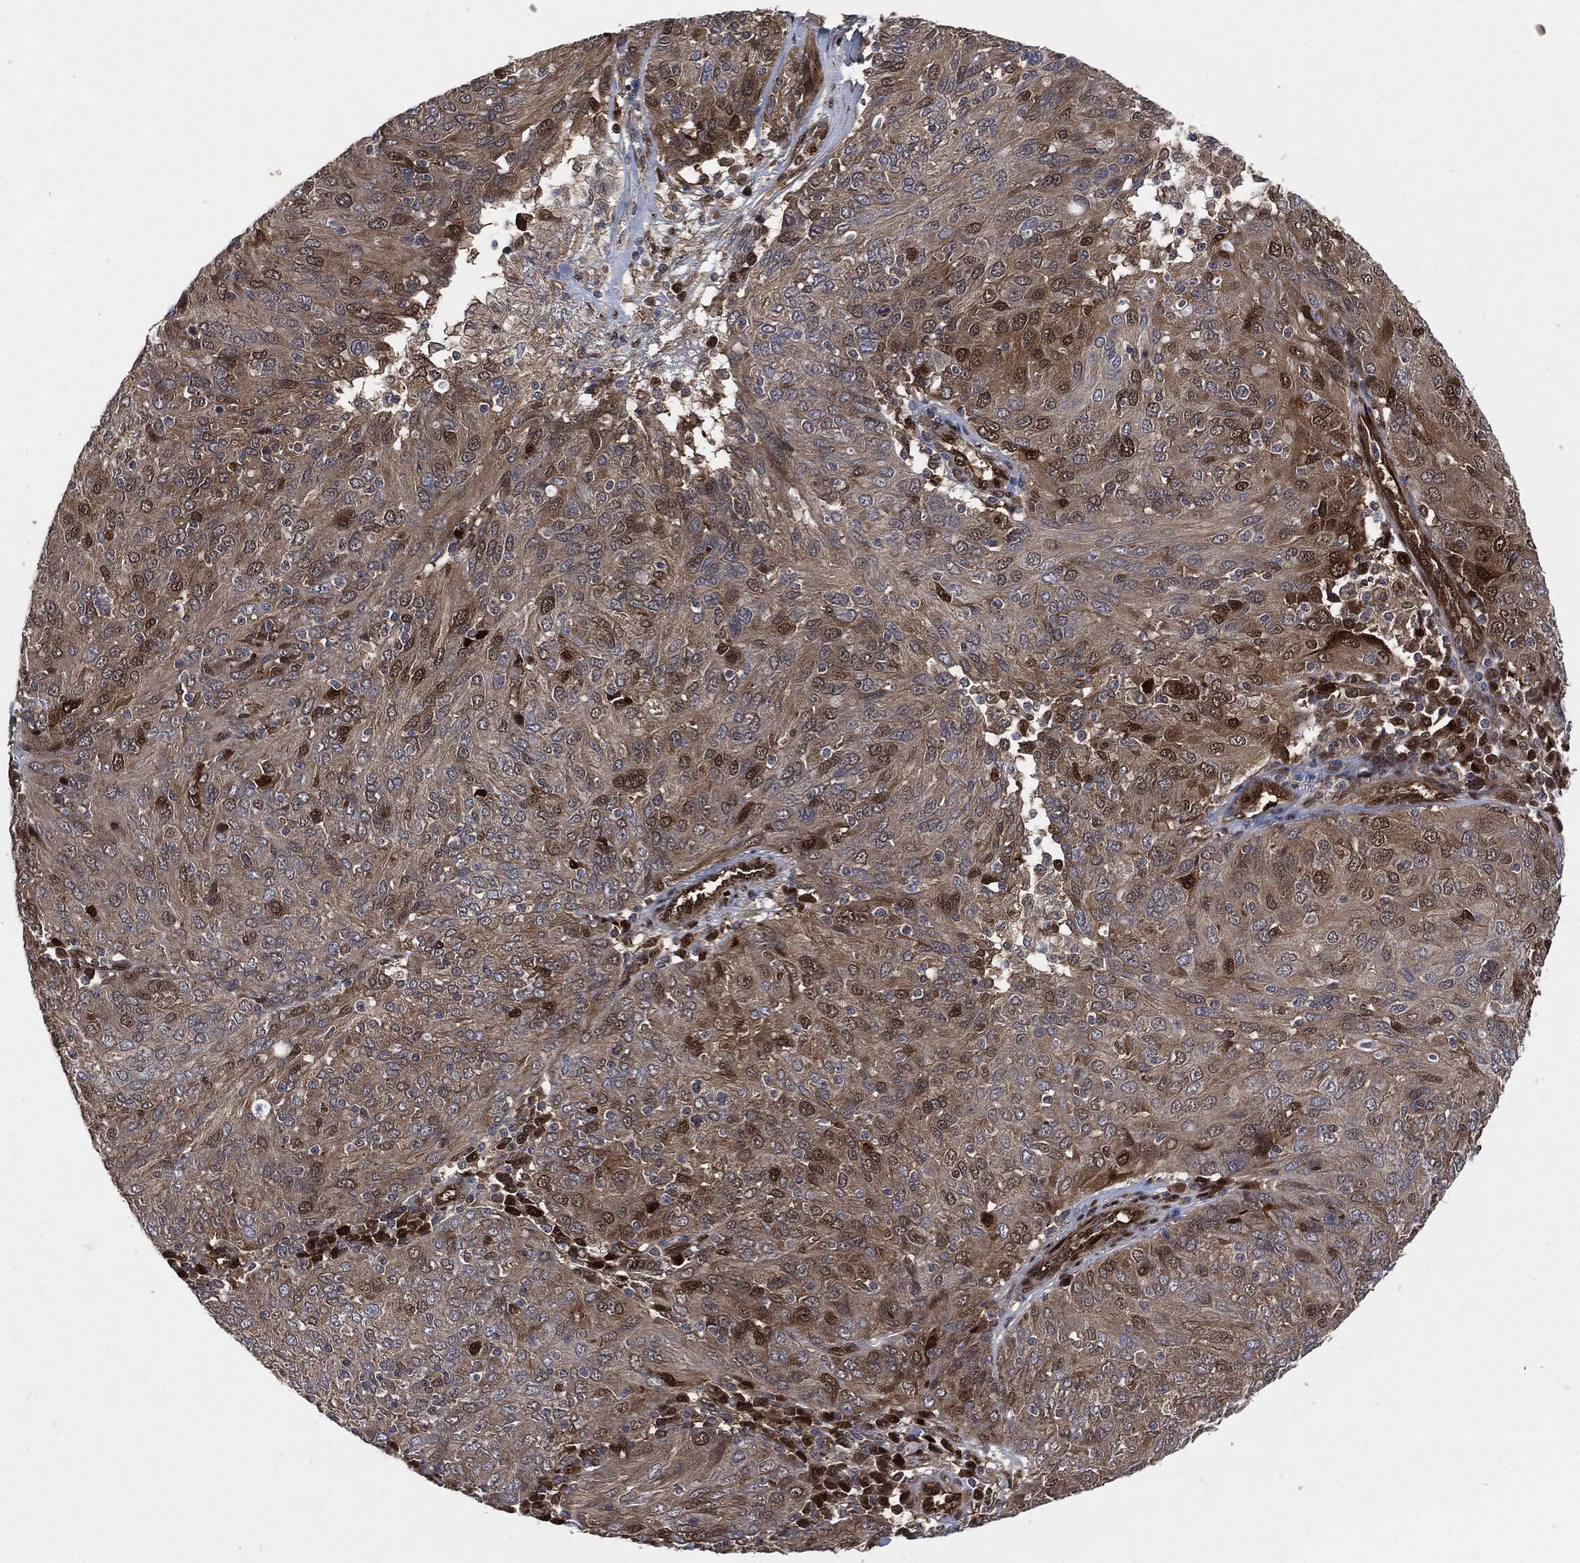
{"staining": {"intensity": "strong", "quantity": "<25%", "location": "cytoplasmic/membranous,nuclear"}, "tissue": "ovarian cancer", "cell_type": "Tumor cells", "image_type": "cancer", "snomed": [{"axis": "morphology", "description": "Carcinoma, endometroid"}, {"axis": "topography", "description": "Ovary"}], "caption": "DAB (3,3'-diaminobenzidine) immunohistochemical staining of endometroid carcinoma (ovarian) exhibits strong cytoplasmic/membranous and nuclear protein expression in approximately <25% of tumor cells.", "gene": "DCTN1", "patient": {"sex": "female", "age": 50}}